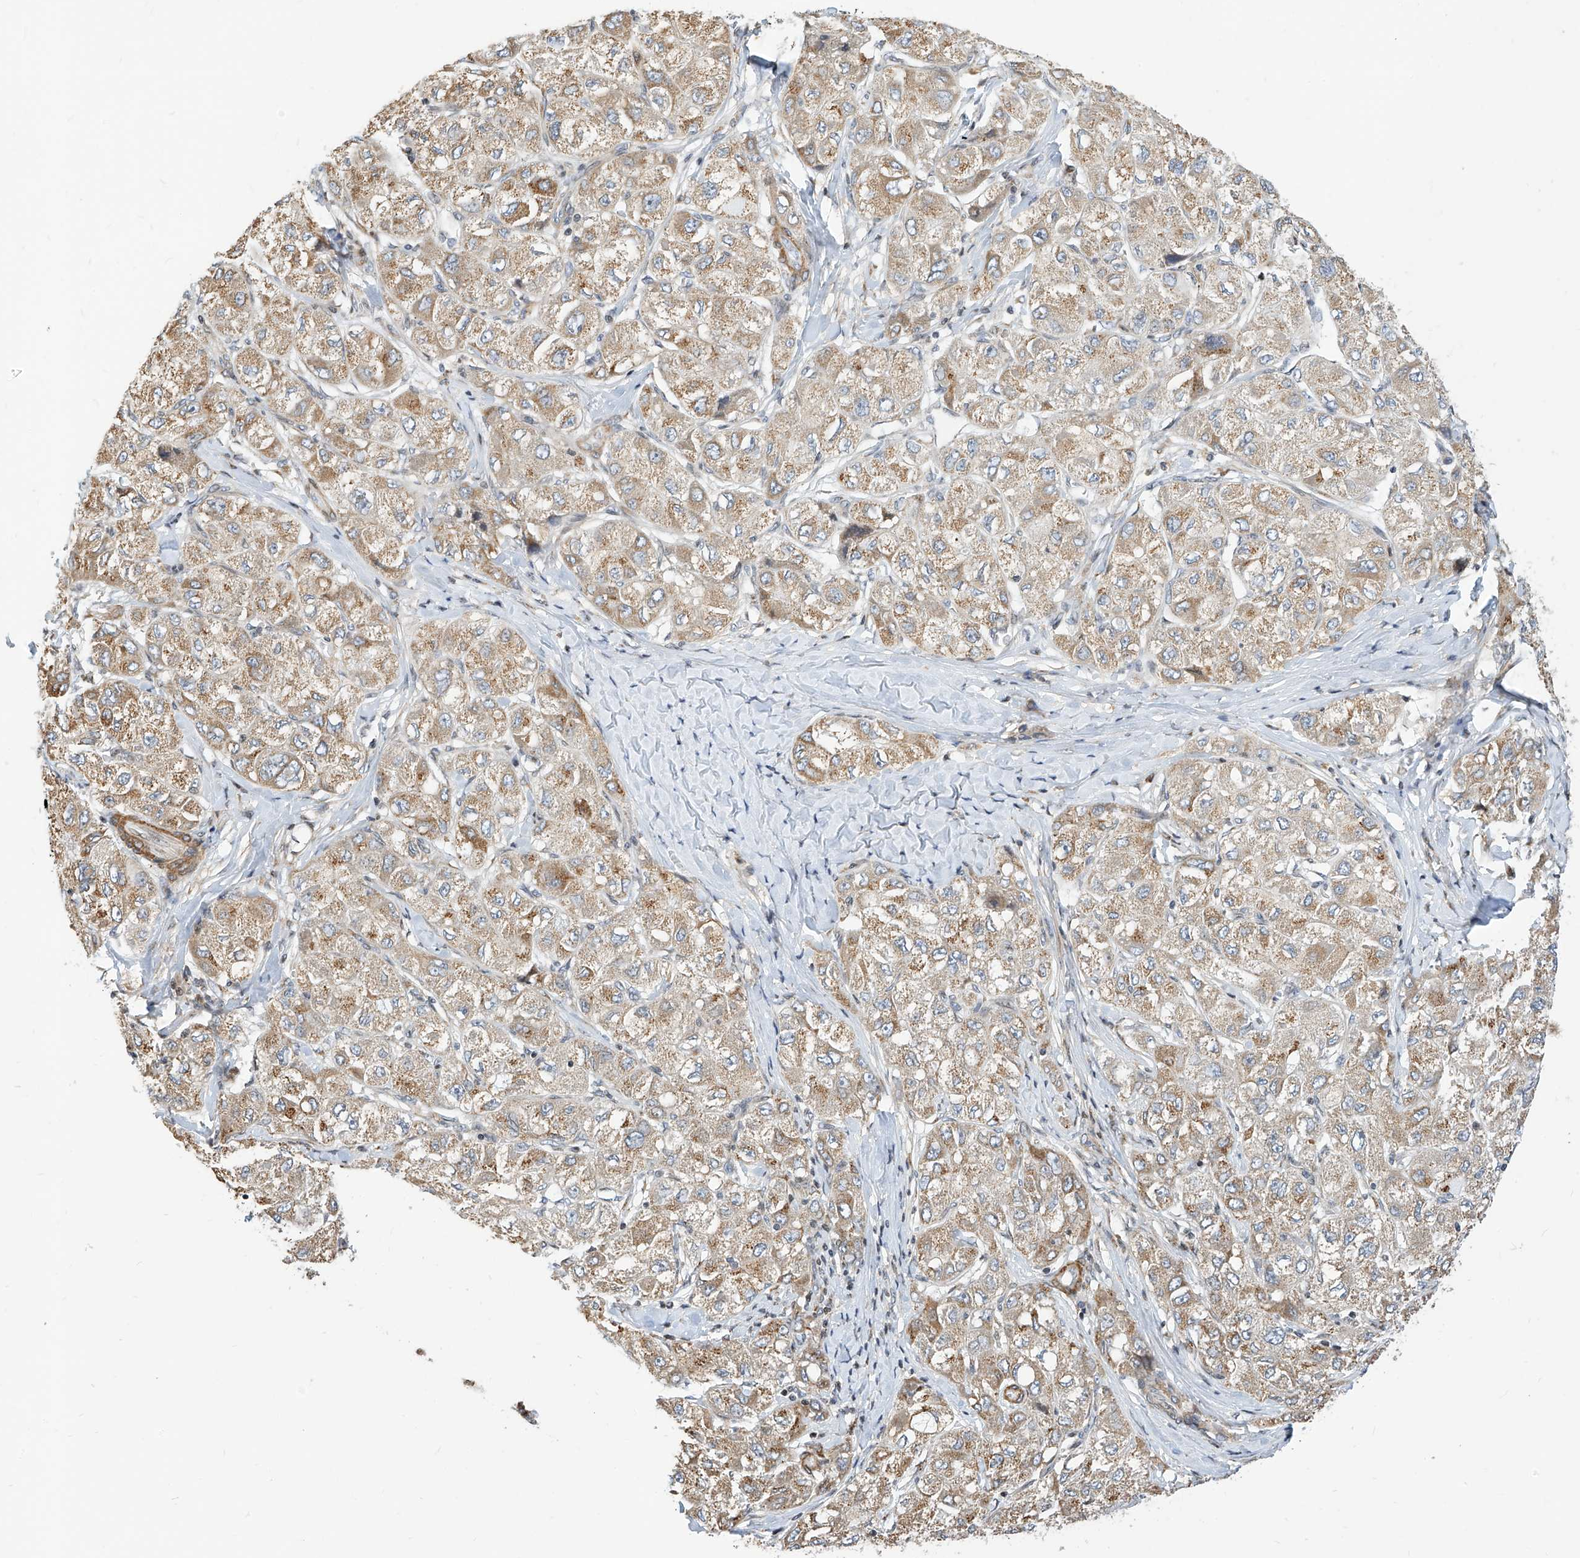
{"staining": {"intensity": "moderate", "quantity": ">75%", "location": "cytoplasmic/membranous"}, "tissue": "liver cancer", "cell_type": "Tumor cells", "image_type": "cancer", "snomed": [{"axis": "morphology", "description": "Carcinoma, Hepatocellular, NOS"}, {"axis": "topography", "description": "Liver"}], "caption": "Immunohistochemical staining of human liver cancer reveals medium levels of moderate cytoplasmic/membranous staining in approximately >75% of tumor cells.", "gene": "TTLL8", "patient": {"sex": "male", "age": 80}}